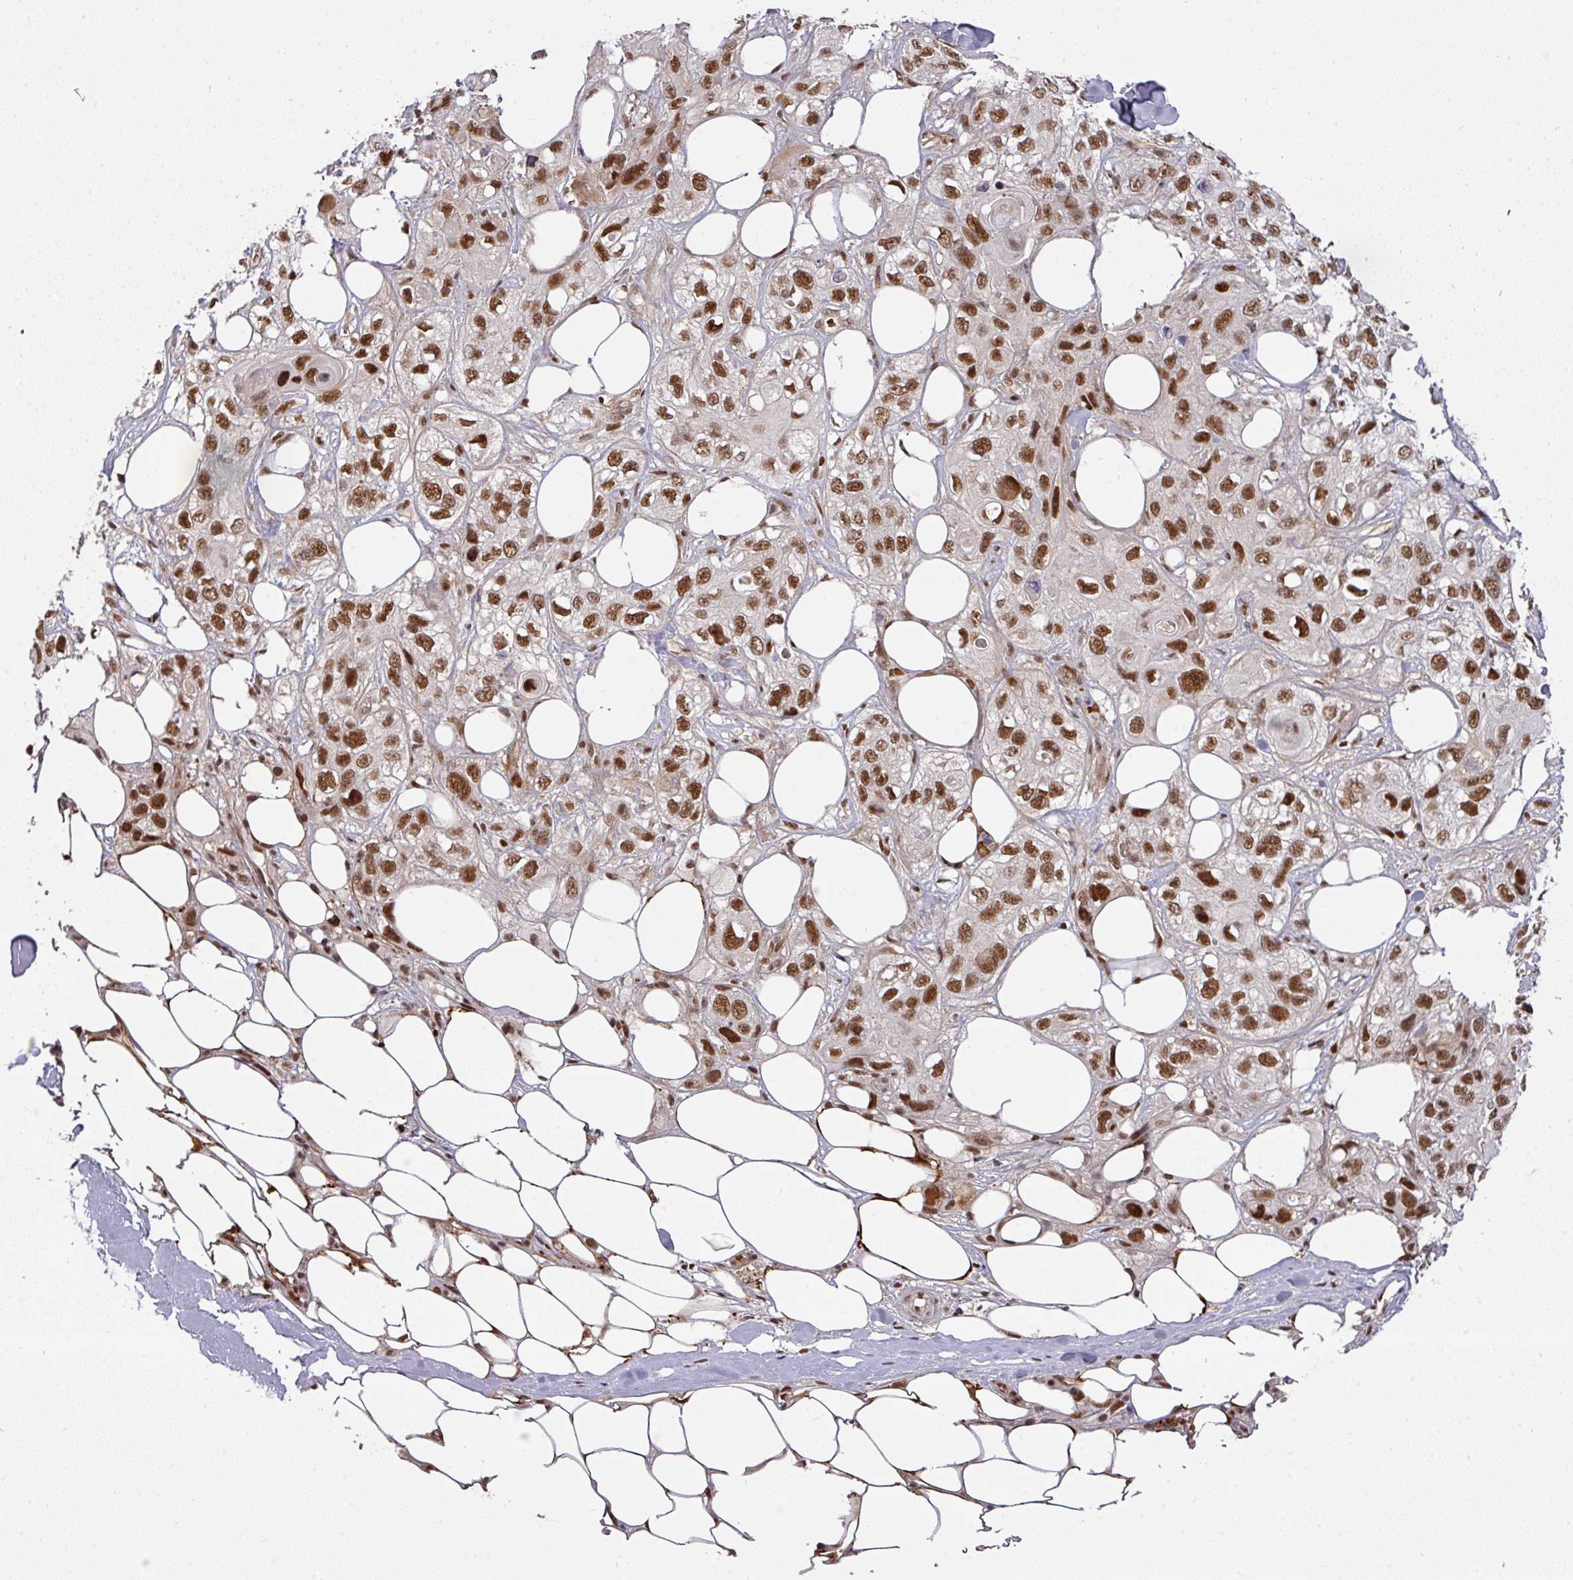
{"staining": {"intensity": "strong", "quantity": ">75%", "location": "nuclear"}, "tissue": "skin cancer", "cell_type": "Tumor cells", "image_type": "cancer", "snomed": [{"axis": "morphology", "description": "Normal tissue, NOS"}, {"axis": "morphology", "description": "Squamous cell carcinoma, NOS"}, {"axis": "topography", "description": "Skin"}], "caption": "This is an image of IHC staining of skin cancer, which shows strong positivity in the nuclear of tumor cells.", "gene": "CIC", "patient": {"sex": "male", "age": 72}}